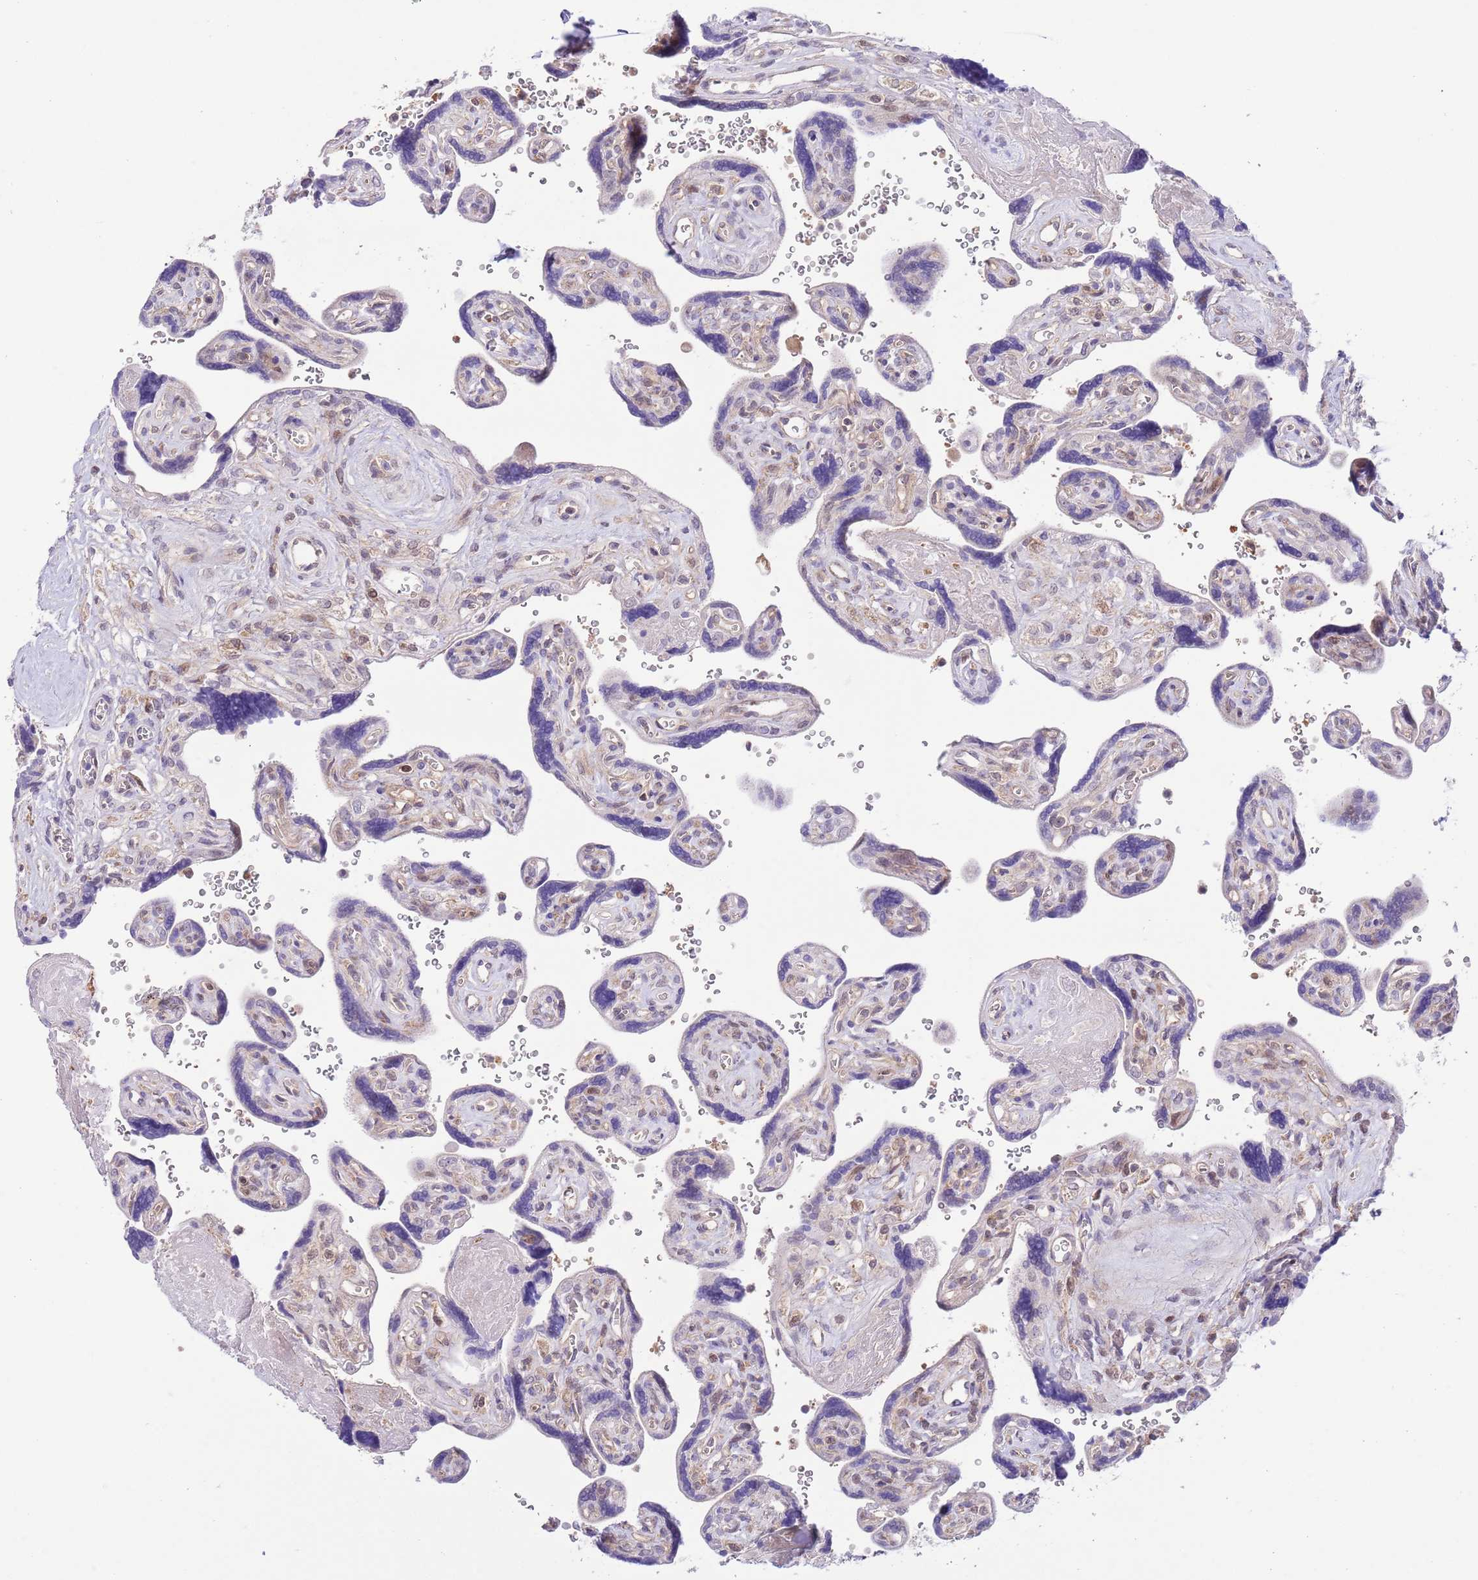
{"staining": {"intensity": "weak", "quantity": "25%-75%", "location": "cytoplasmic/membranous"}, "tissue": "placenta", "cell_type": "Trophoblastic cells", "image_type": "normal", "snomed": [{"axis": "morphology", "description": "Normal tissue, NOS"}, {"axis": "topography", "description": "Placenta"}], "caption": "A brown stain highlights weak cytoplasmic/membranous expression of a protein in trophoblastic cells of unremarkable human placenta. (Brightfield microscopy of DAB IHC at high magnification).", "gene": "HDHD2", "patient": {"sex": "female", "age": 39}}